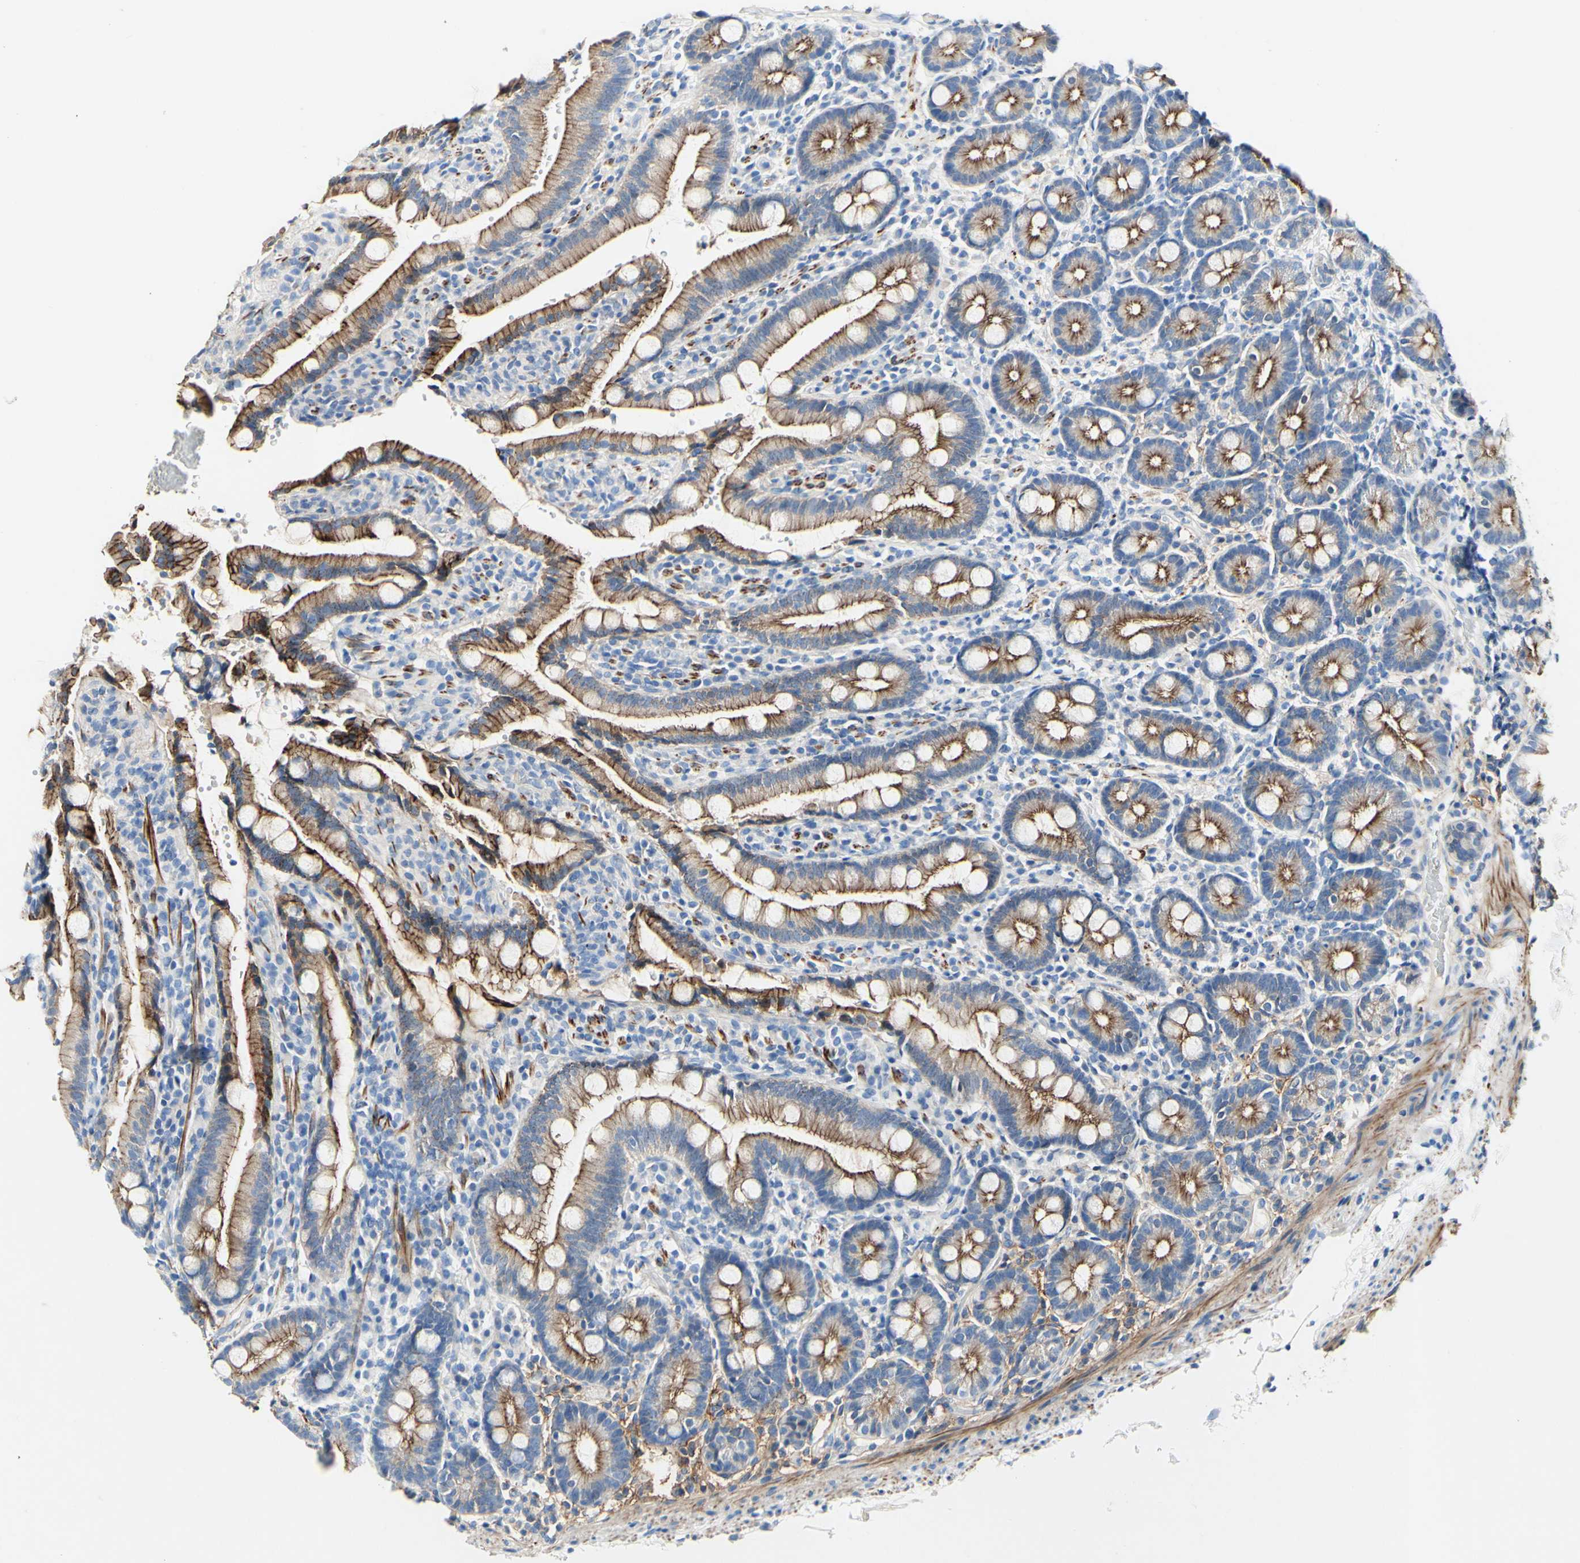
{"staining": {"intensity": "strong", "quantity": ">75%", "location": "cytoplasmic/membranous"}, "tissue": "duodenum", "cell_type": "Glandular cells", "image_type": "normal", "snomed": [{"axis": "morphology", "description": "Normal tissue, NOS"}, {"axis": "topography", "description": "Small intestine, NOS"}], "caption": "This is a micrograph of IHC staining of benign duodenum, which shows strong expression in the cytoplasmic/membranous of glandular cells.", "gene": "DSC2", "patient": {"sex": "female", "age": 71}}